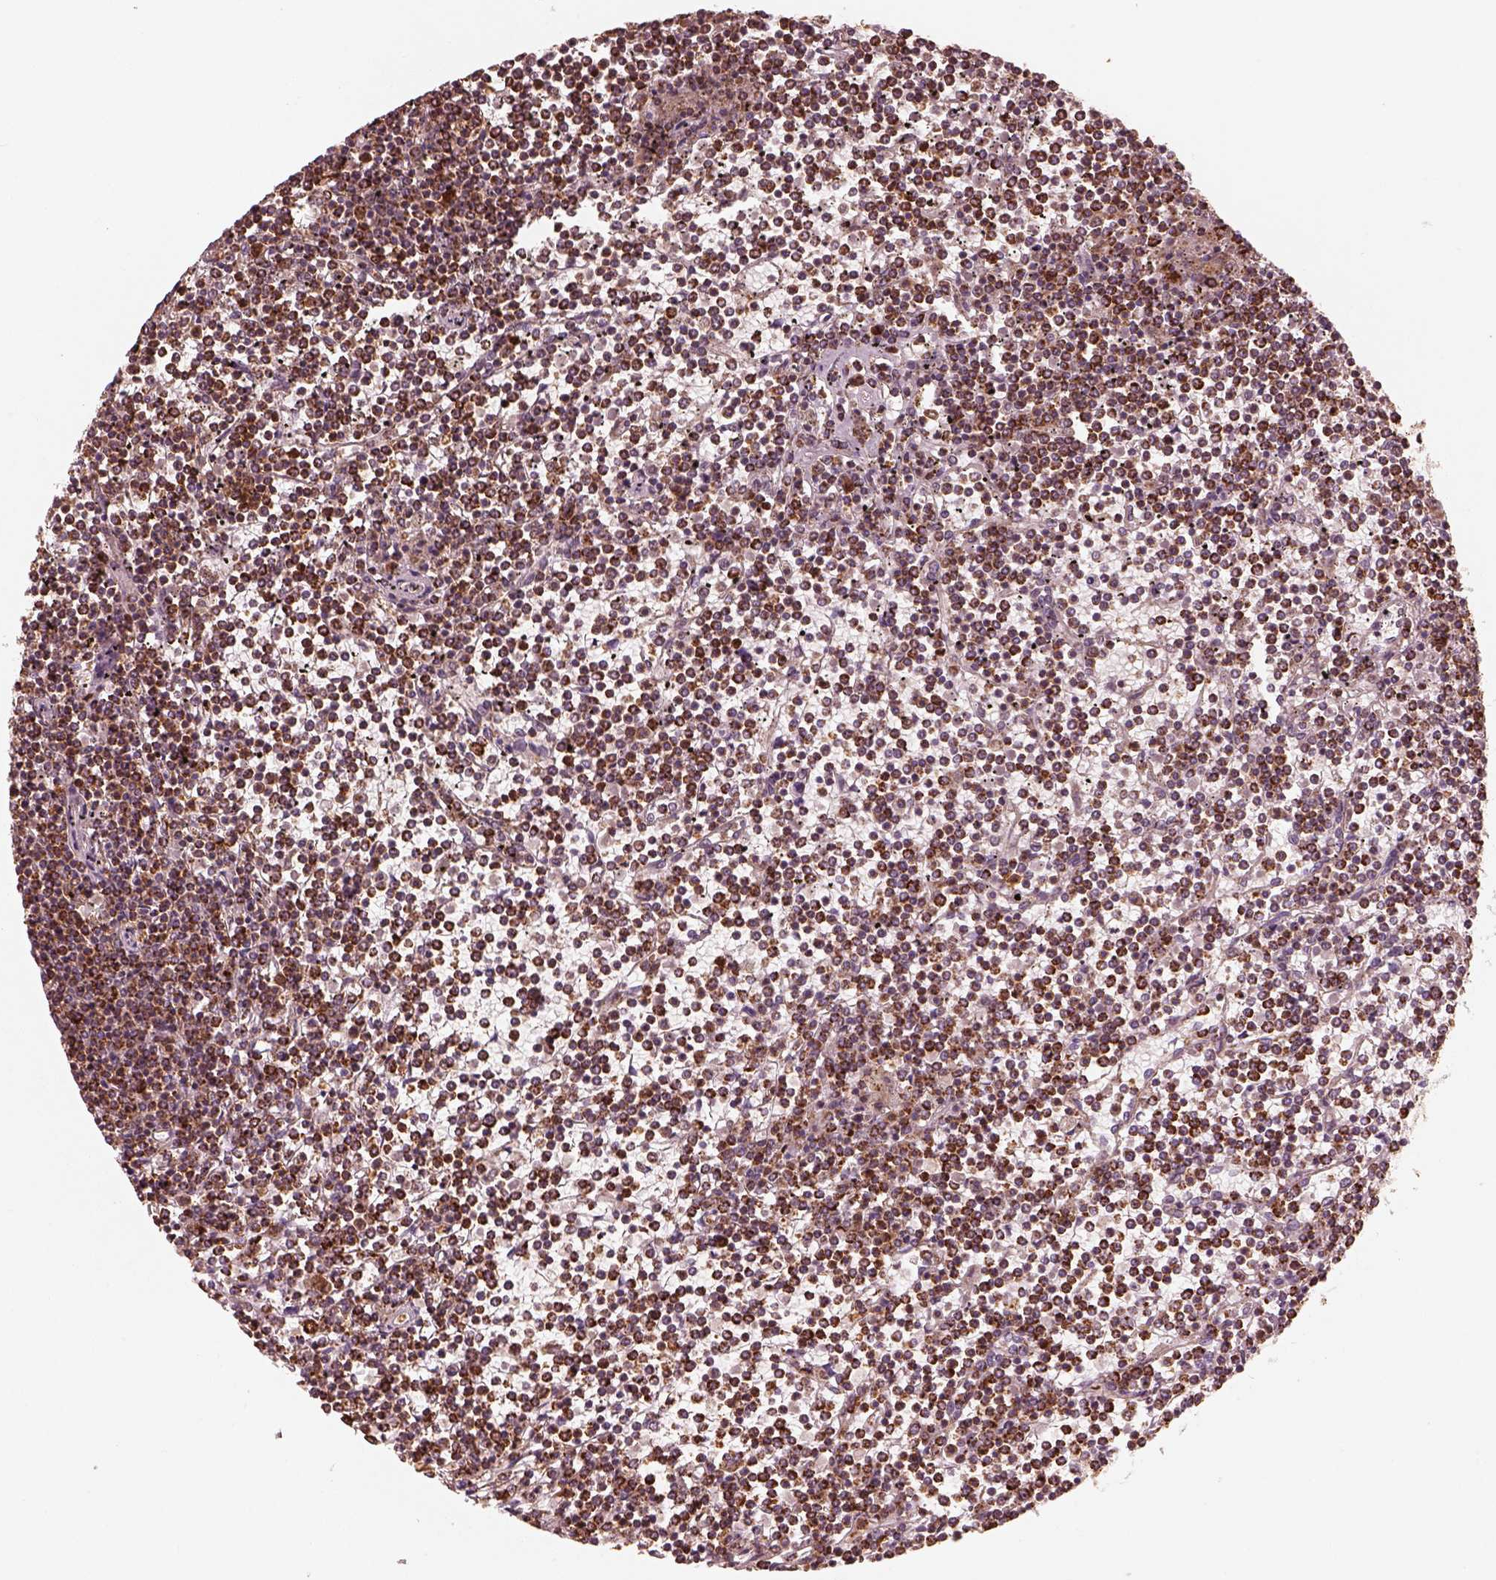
{"staining": {"intensity": "strong", "quantity": ">75%", "location": "cytoplasmic/membranous"}, "tissue": "lymphoma", "cell_type": "Tumor cells", "image_type": "cancer", "snomed": [{"axis": "morphology", "description": "Malignant lymphoma, non-Hodgkin's type, Low grade"}, {"axis": "topography", "description": "Spleen"}], "caption": "Human lymphoma stained with a protein marker displays strong staining in tumor cells.", "gene": "ENTPD6", "patient": {"sex": "female", "age": 19}}